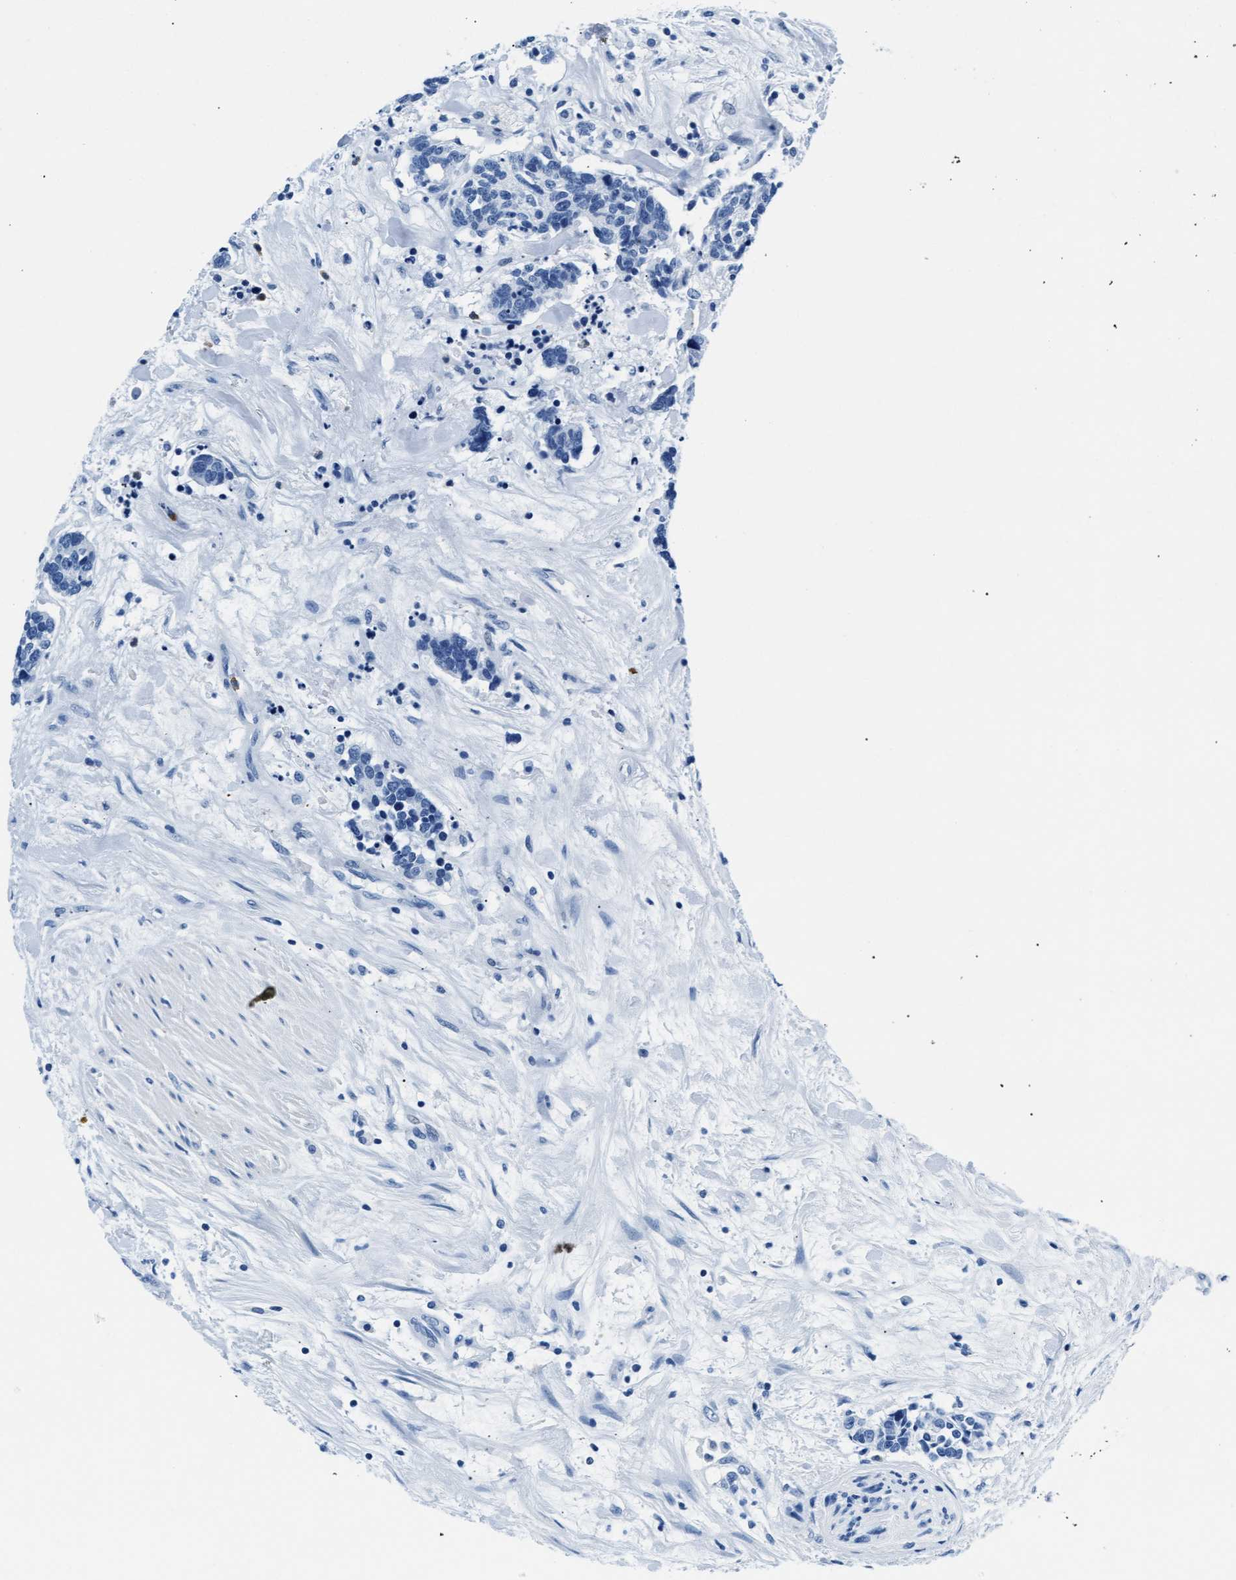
{"staining": {"intensity": "negative", "quantity": "none", "location": "none"}, "tissue": "carcinoid", "cell_type": "Tumor cells", "image_type": "cancer", "snomed": [{"axis": "morphology", "description": "Carcinoma, NOS"}, {"axis": "morphology", "description": "Carcinoid, malignant, NOS"}, {"axis": "topography", "description": "Urinary bladder"}], "caption": "A high-resolution micrograph shows immunohistochemistry (IHC) staining of carcinoma, which demonstrates no significant positivity in tumor cells.", "gene": "MMP8", "patient": {"sex": "male", "age": 57}}